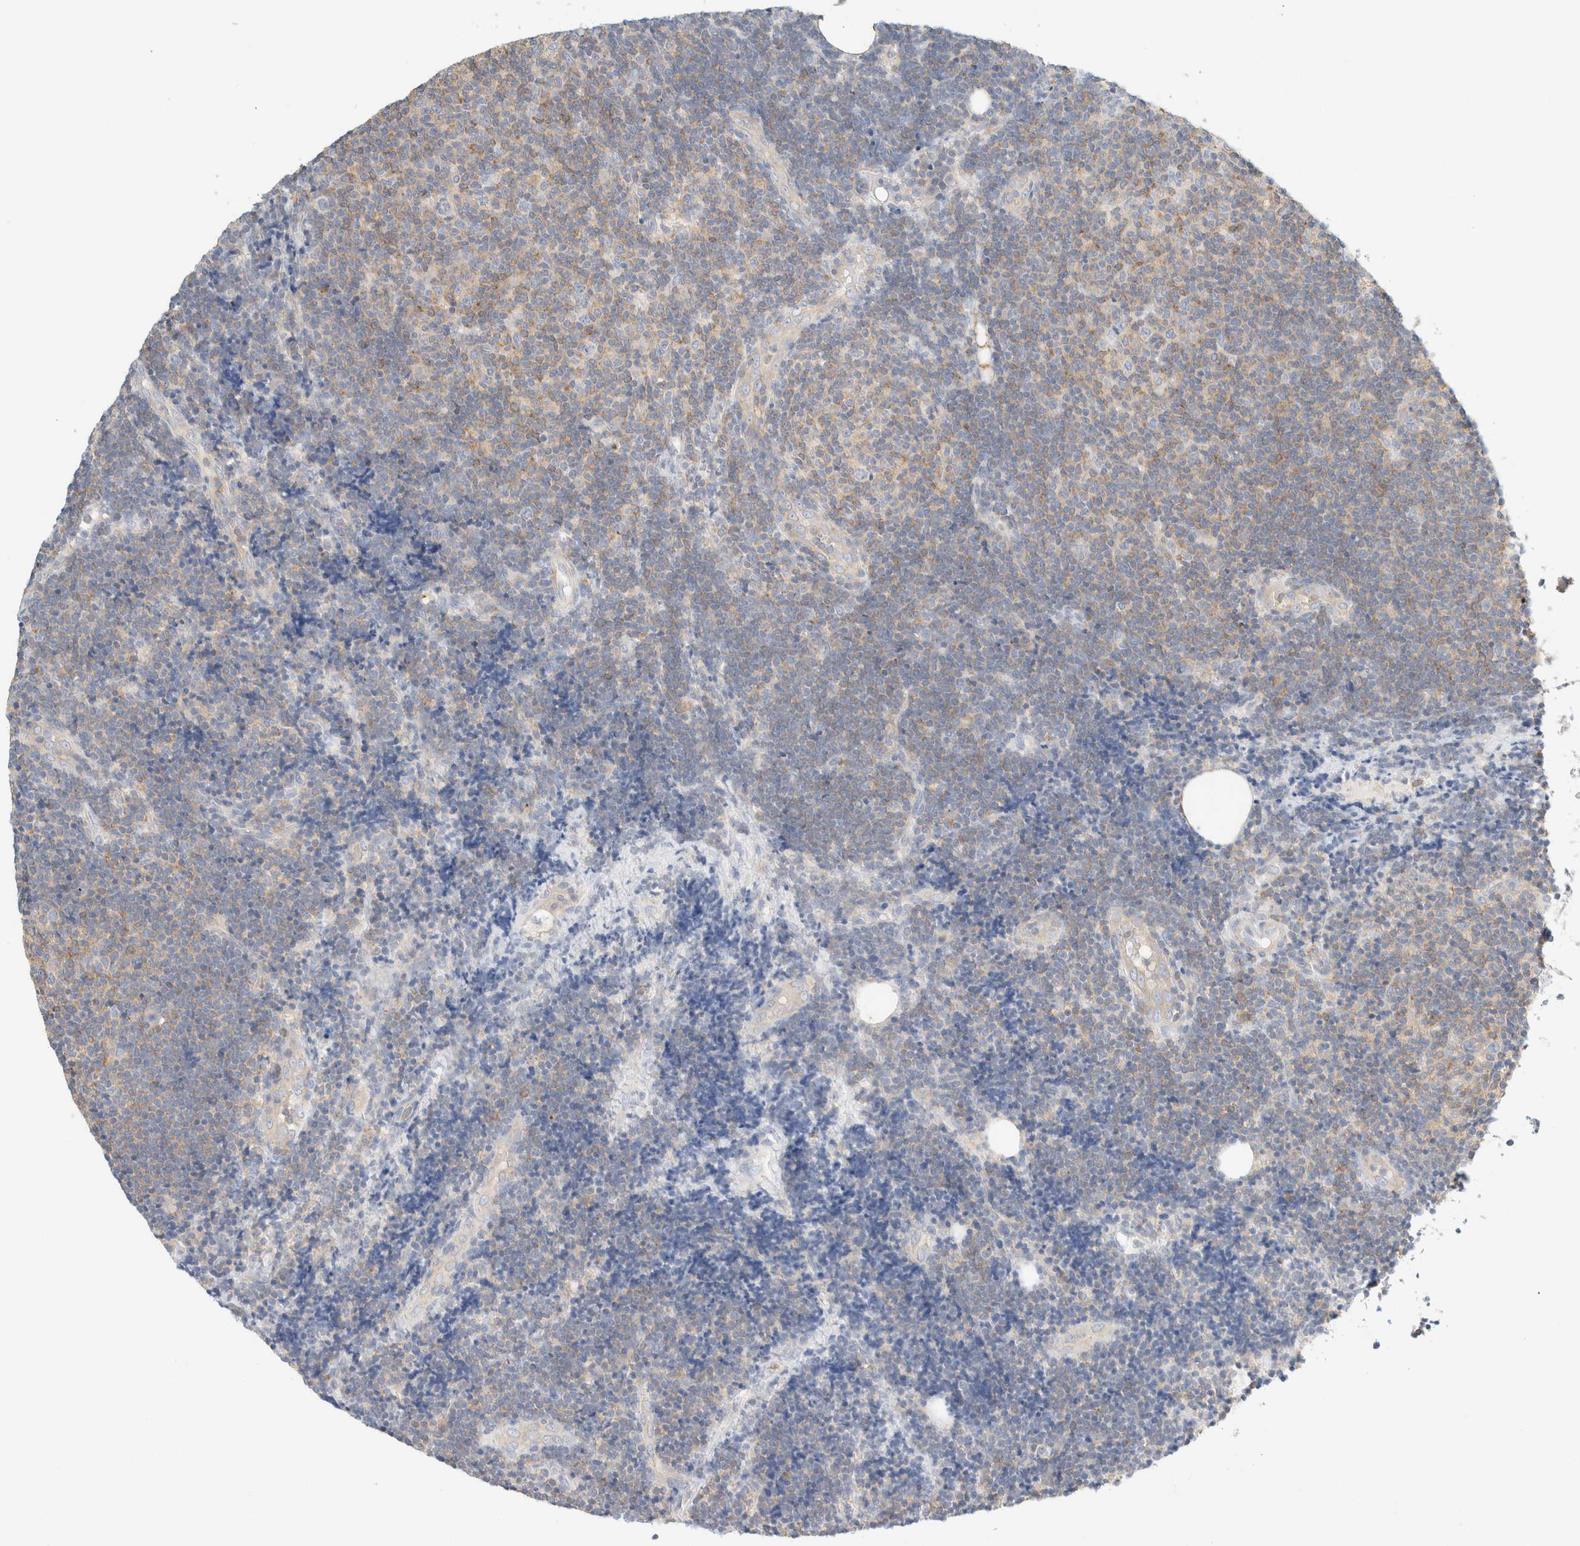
{"staining": {"intensity": "negative", "quantity": "none", "location": "none"}, "tissue": "lymphoma", "cell_type": "Tumor cells", "image_type": "cancer", "snomed": [{"axis": "morphology", "description": "Malignant lymphoma, non-Hodgkin's type, Low grade"}, {"axis": "topography", "description": "Lymph node"}], "caption": "Immunohistochemistry (IHC) photomicrograph of neoplastic tissue: human malignant lymphoma, non-Hodgkin's type (low-grade) stained with DAB (3,3'-diaminobenzidine) exhibits no significant protein staining in tumor cells.", "gene": "SH3GLB2", "patient": {"sex": "male", "age": 83}}